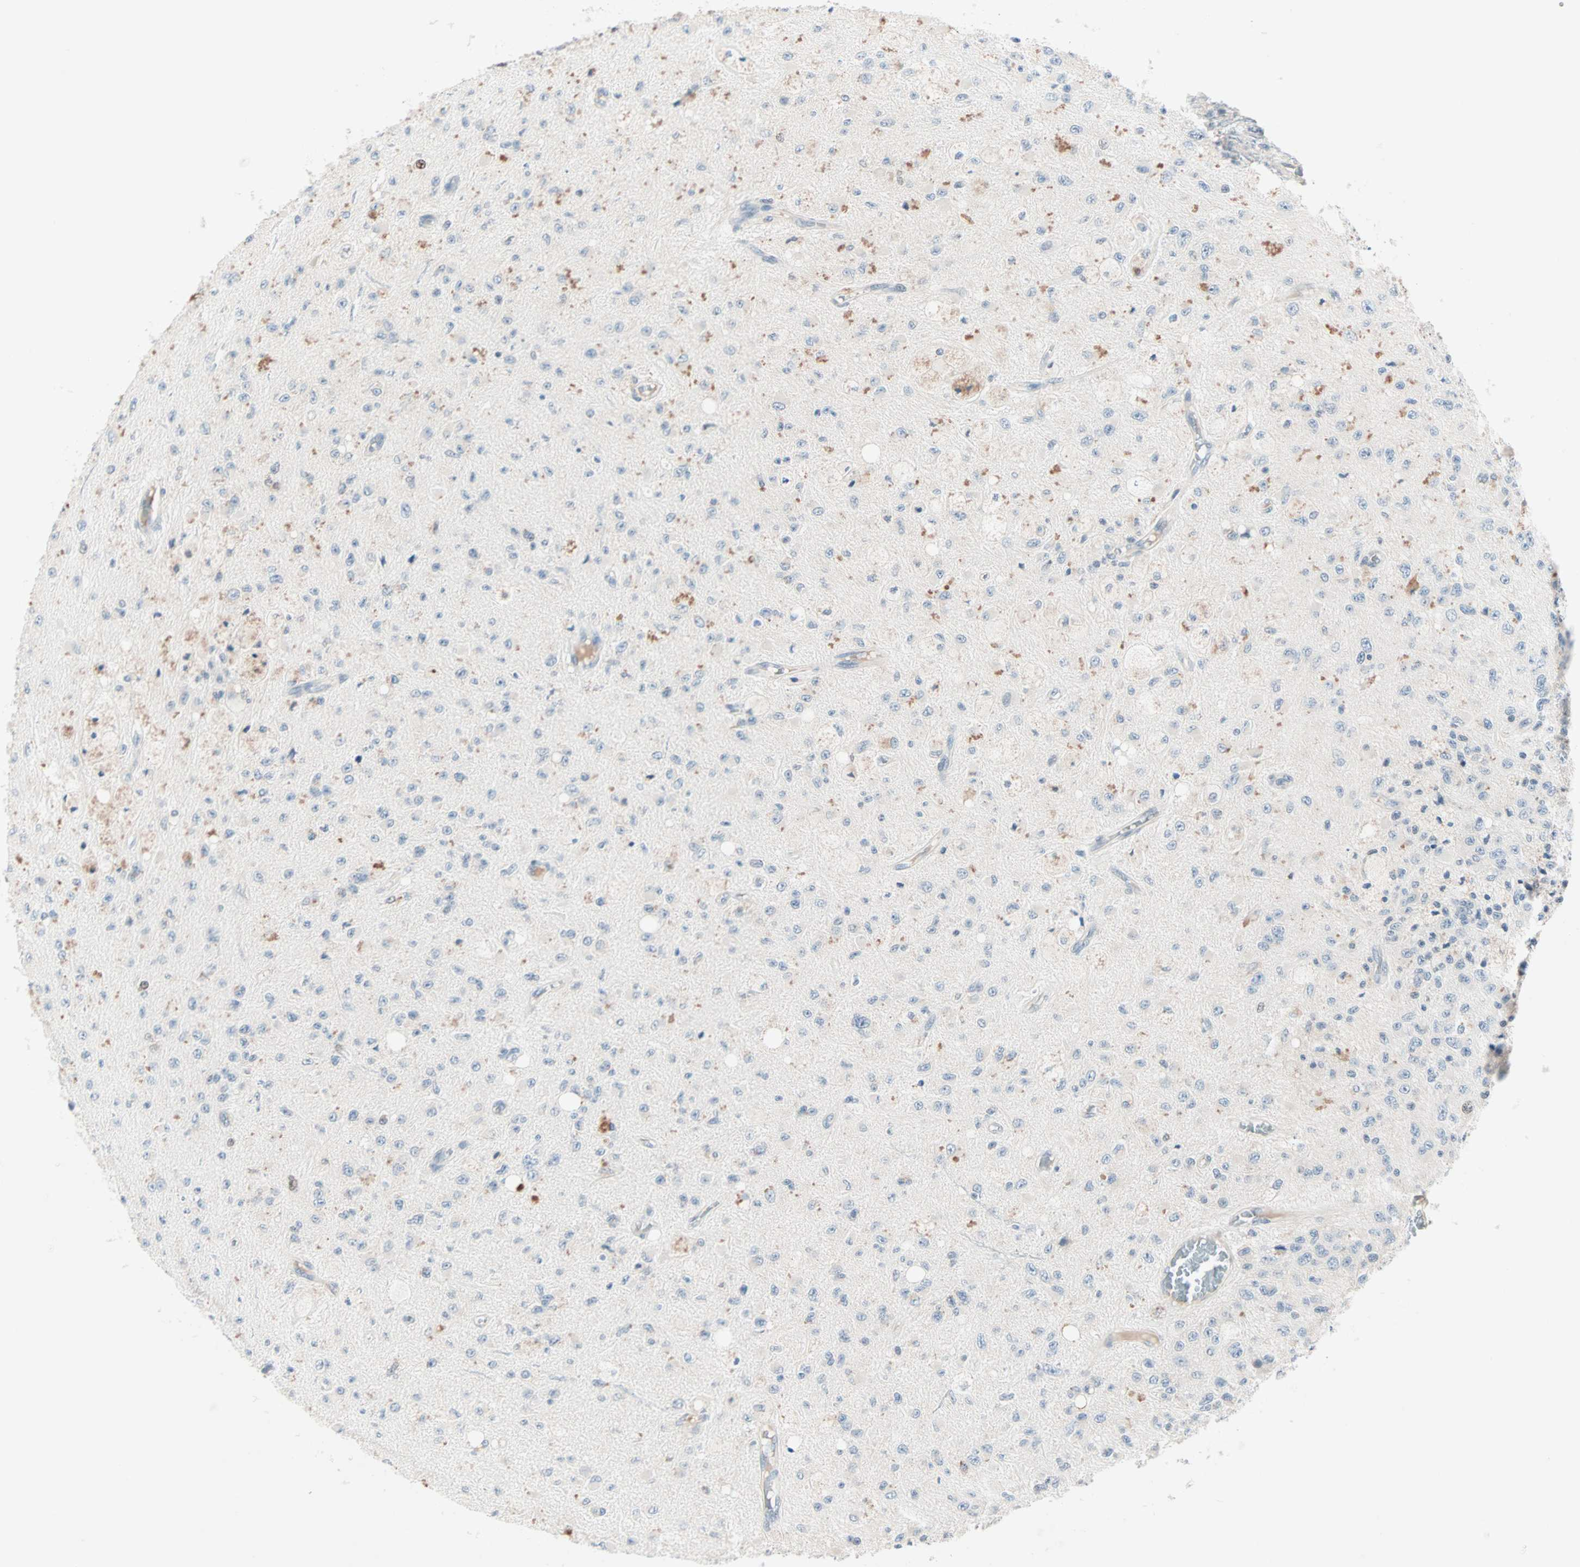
{"staining": {"intensity": "moderate", "quantity": "<25%", "location": "nuclear"}, "tissue": "glioma", "cell_type": "Tumor cells", "image_type": "cancer", "snomed": [{"axis": "morphology", "description": "Glioma, malignant, High grade"}, {"axis": "topography", "description": "pancreas cauda"}], "caption": "High-magnification brightfield microscopy of malignant high-grade glioma stained with DAB (brown) and counterstained with hematoxylin (blue). tumor cells exhibit moderate nuclear positivity is seen in about<25% of cells.", "gene": "CCNE2", "patient": {"sex": "male", "age": 60}}